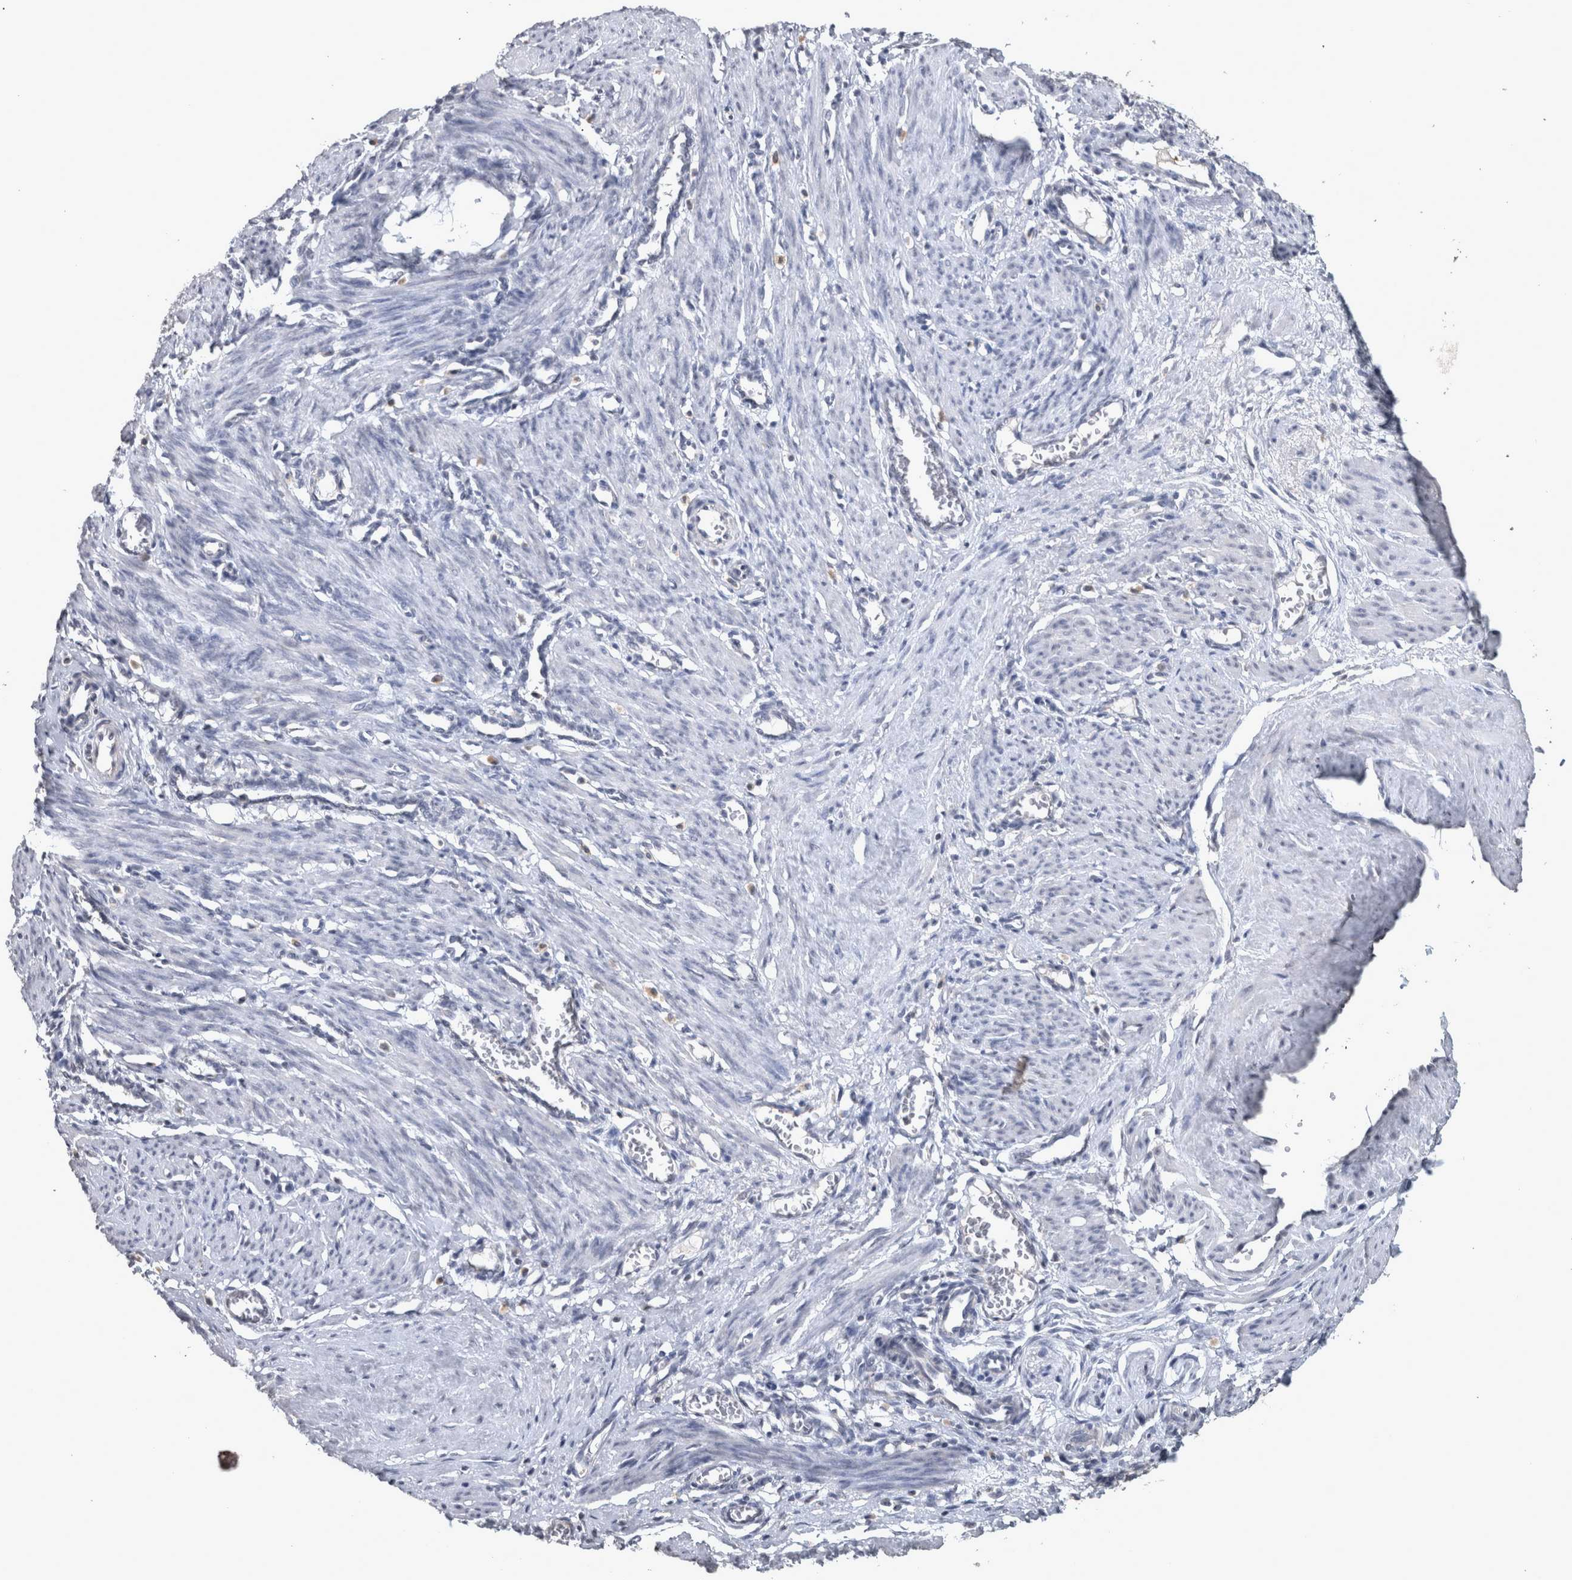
{"staining": {"intensity": "negative", "quantity": "none", "location": "none"}, "tissue": "smooth muscle", "cell_type": "Smooth muscle cells", "image_type": "normal", "snomed": [{"axis": "morphology", "description": "Normal tissue, NOS"}, {"axis": "topography", "description": "Endometrium"}], "caption": "Immunohistochemistry (IHC) of unremarkable human smooth muscle exhibits no expression in smooth muscle cells. (Stains: DAB immunohistochemistry (IHC) with hematoxylin counter stain, Microscopy: brightfield microscopy at high magnification).", "gene": "WNT7A", "patient": {"sex": "female", "age": 33}}